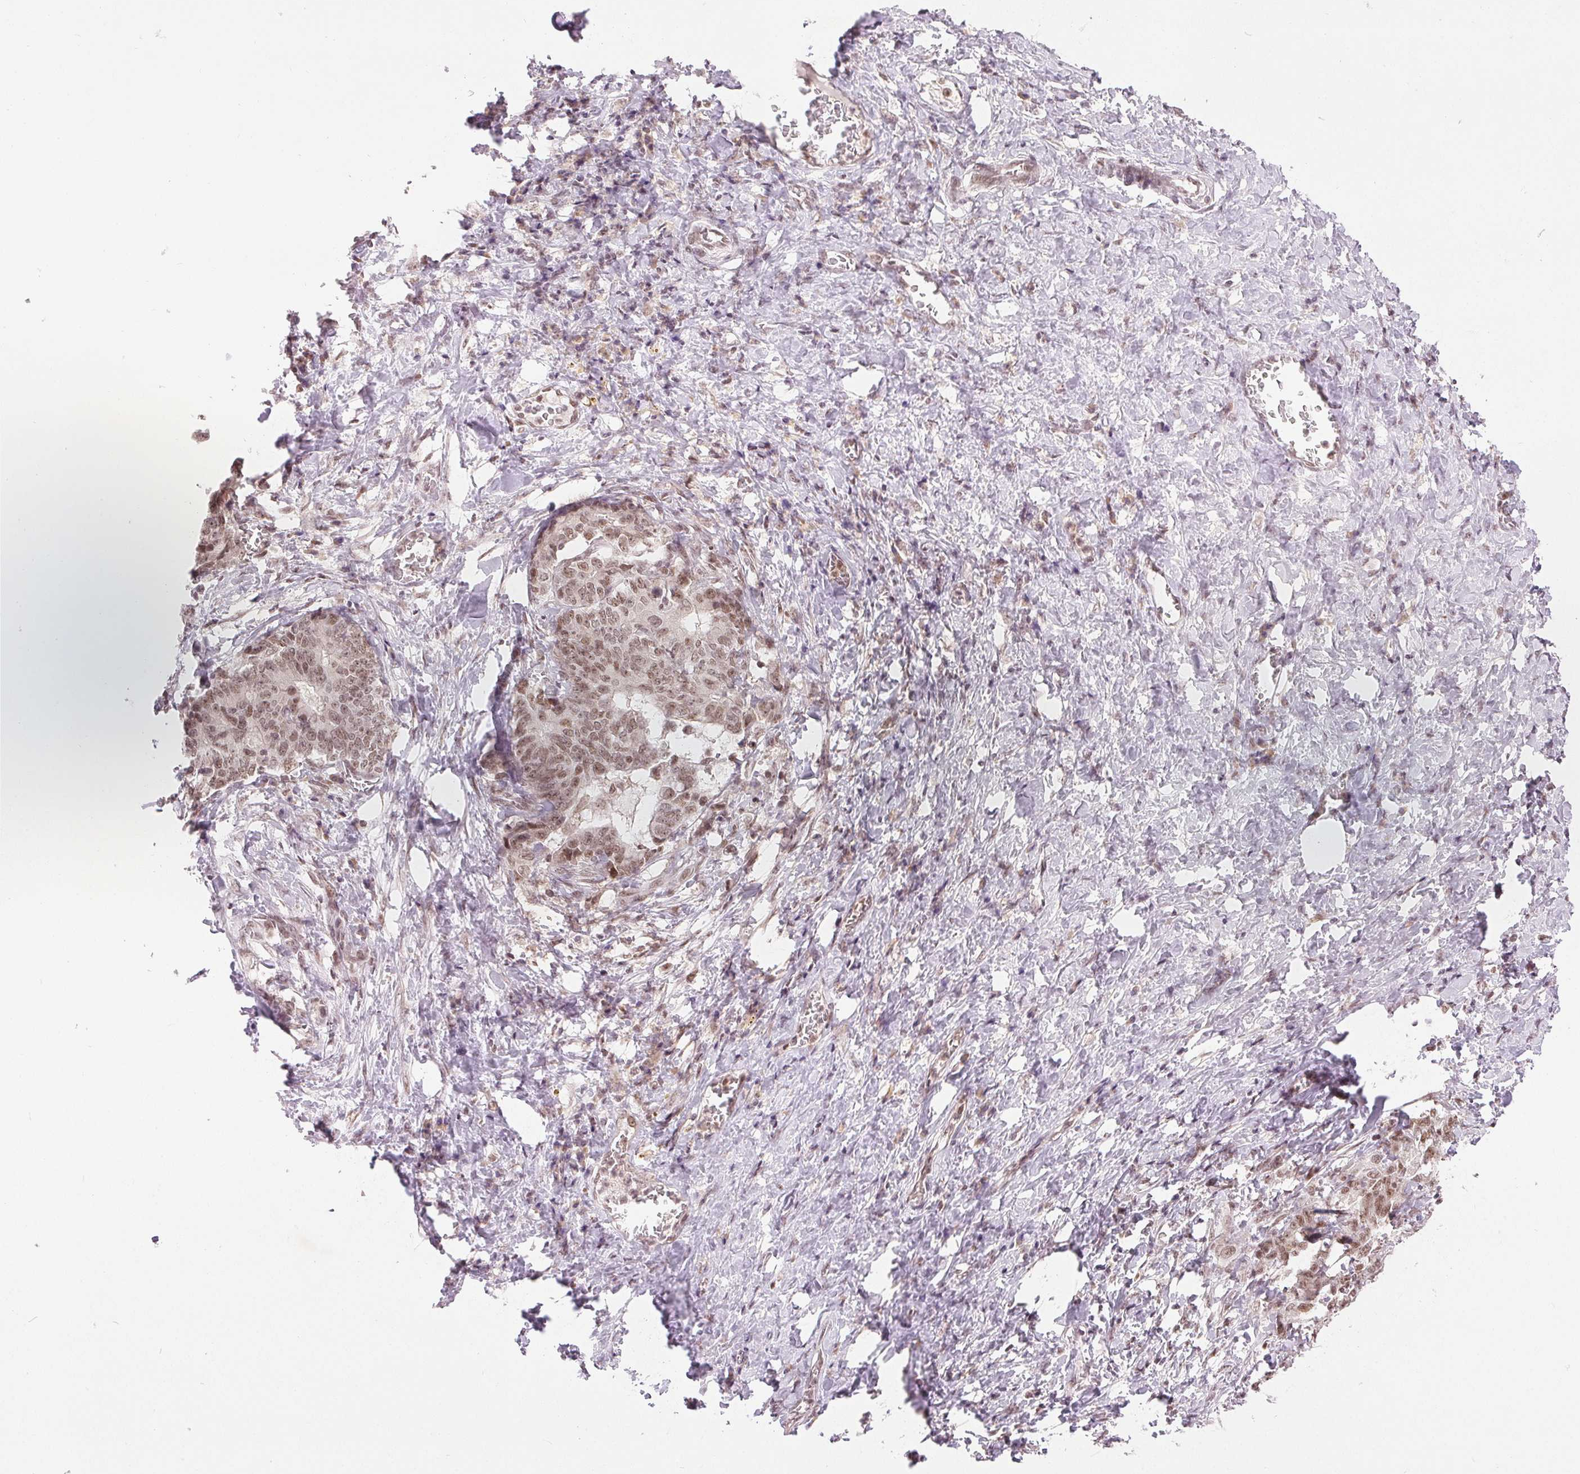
{"staining": {"intensity": "moderate", "quantity": ">75%", "location": "nuclear"}, "tissue": "stomach cancer", "cell_type": "Tumor cells", "image_type": "cancer", "snomed": [{"axis": "morphology", "description": "Normal tissue, NOS"}, {"axis": "morphology", "description": "Adenocarcinoma, NOS"}, {"axis": "topography", "description": "Stomach"}], "caption": "Protein staining of adenocarcinoma (stomach) tissue displays moderate nuclear expression in about >75% of tumor cells. The staining was performed using DAB to visualize the protein expression in brown, while the nuclei were stained in blue with hematoxylin (Magnification: 20x).", "gene": "DEK", "patient": {"sex": "female", "age": 64}}